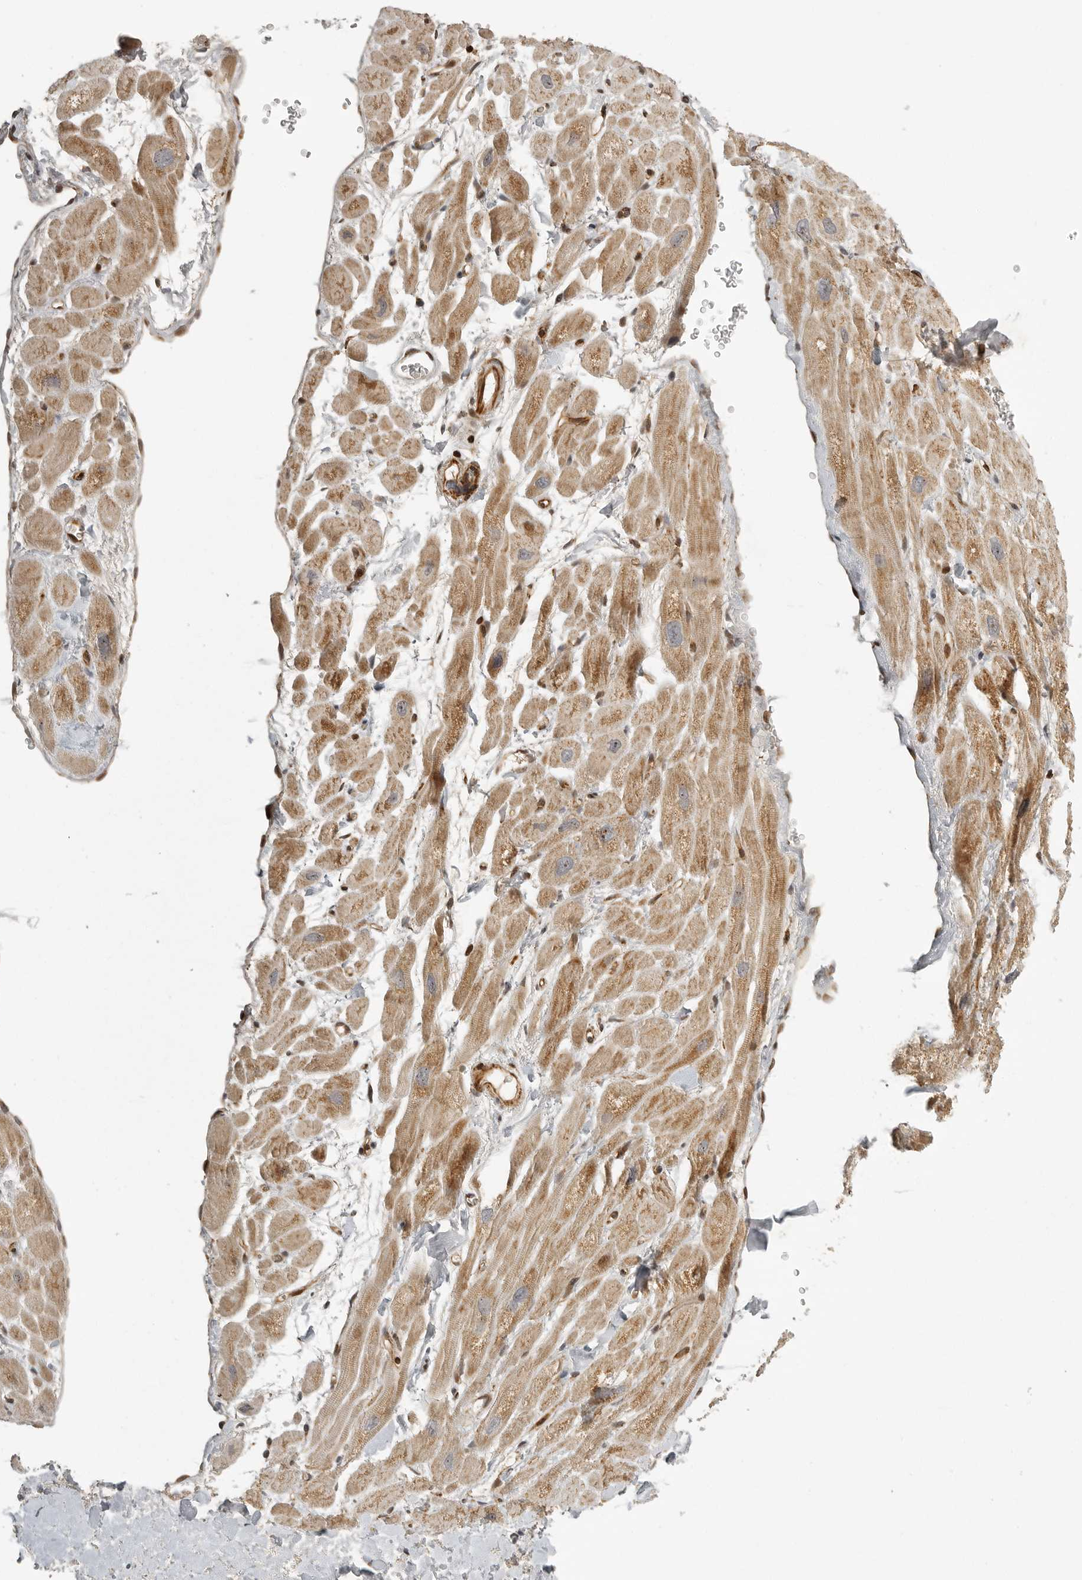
{"staining": {"intensity": "moderate", "quantity": "25%-75%", "location": "cytoplasmic/membranous"}, "tissue": "heart muscle", "cell_type": "Cardiomyocytes", "image_type": "normal", "snomed": [{"axis": "morphology", "description": "Normal tissue, NOS"}, {"axis": "topography", "description": "Heart"}], "caption": "Immunohistochemistry micrograph of unremarkable human heart muscle stained for a protein (brown), which demonstrates medium levels of moderate cytoplasmic/membranous positivity in about 25%-75% of cardiomyocytes.", "gene": "NARS2", "patient": {"sex": "male", "age": 49}}